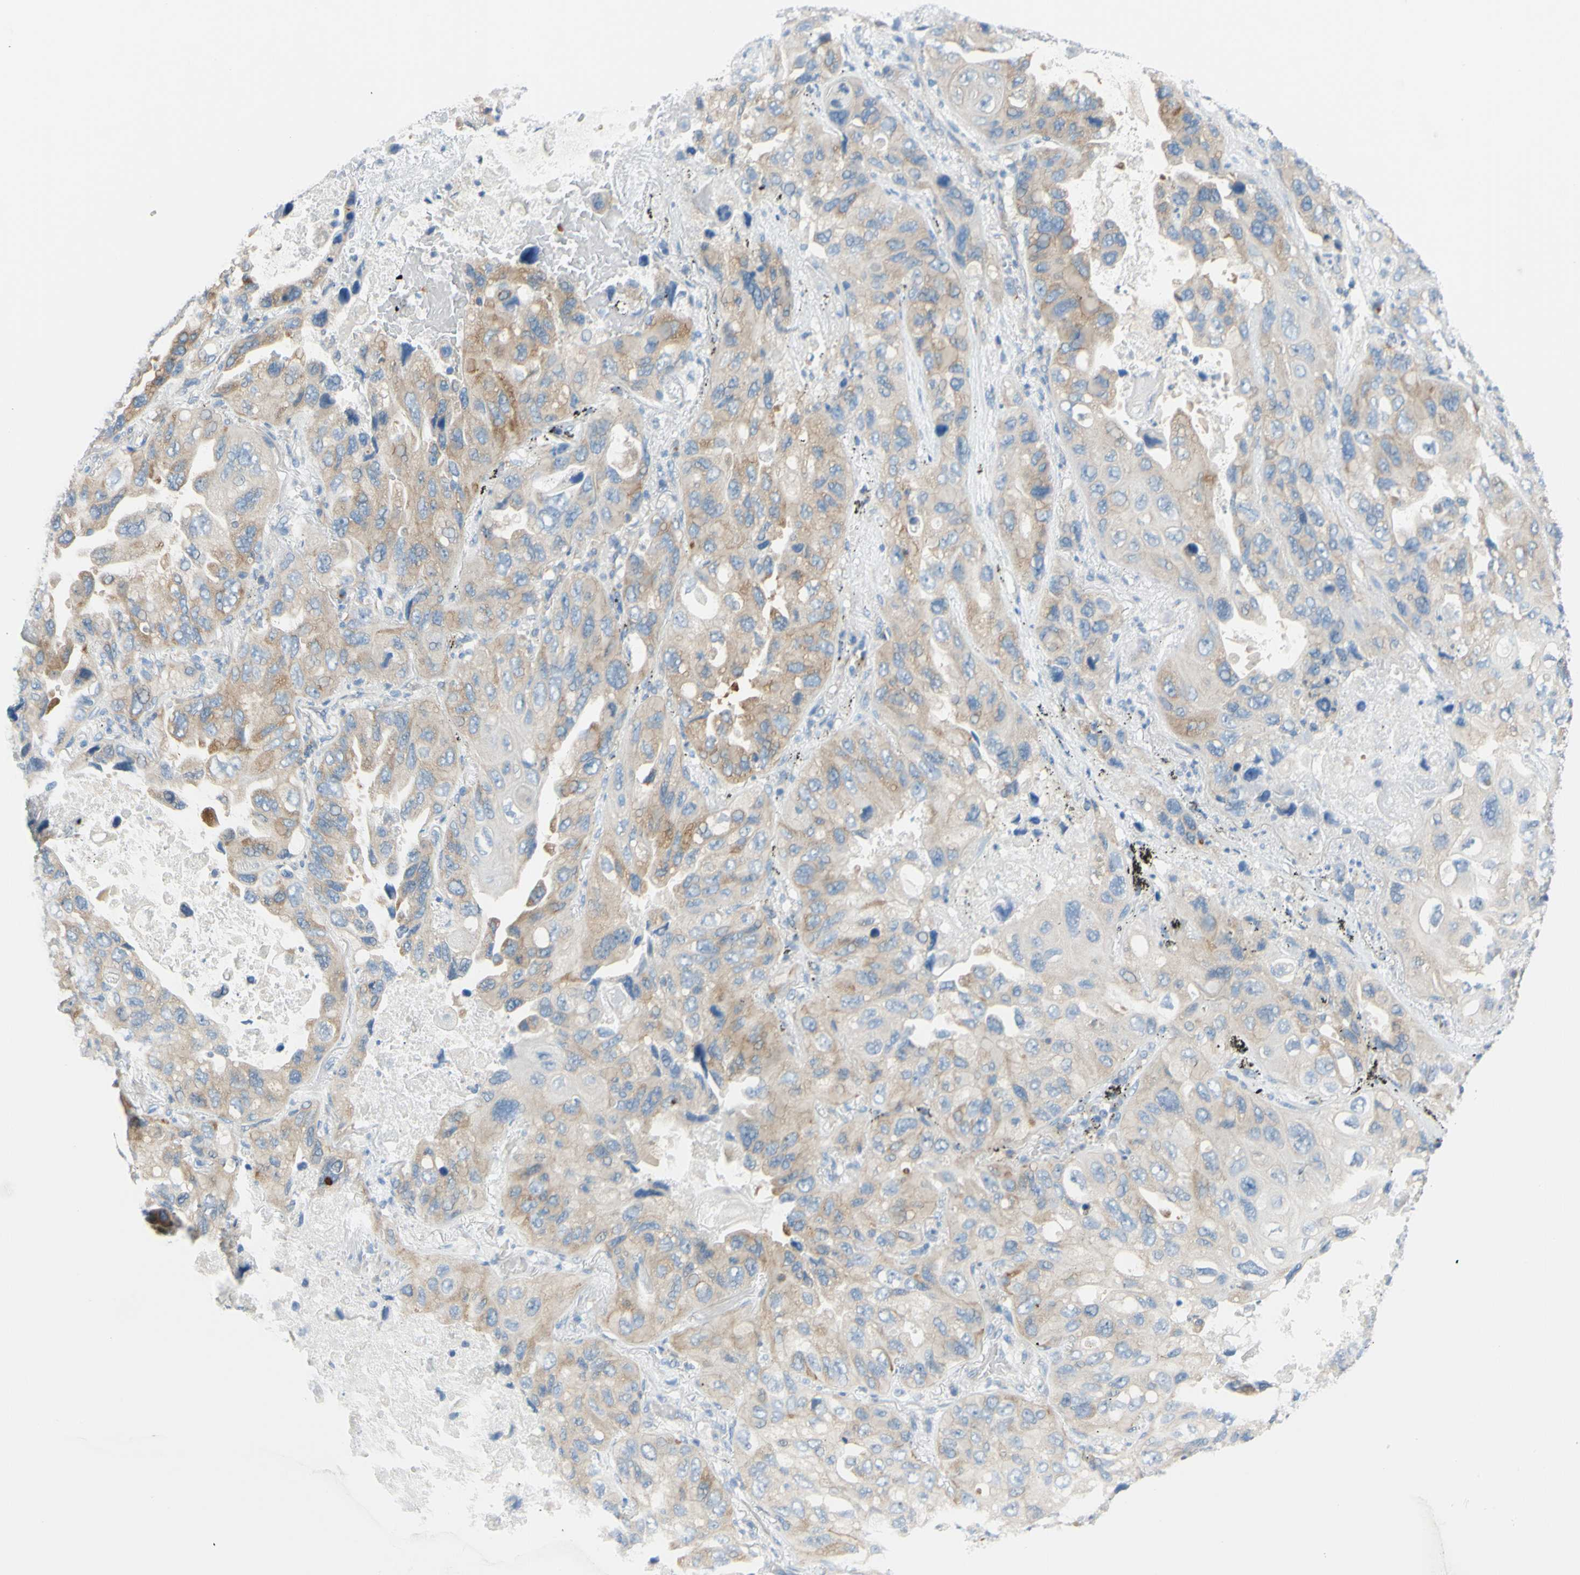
{"staining": {"intensity": "weak", "quantity": ">75%", "location": "cytoplasmic/membranous"}, "tissue": "lung cancer", "cell_type": "Tumor cells", "image_type": "cancer", "snomed": [{"axis": "morphology", "description": "Squamous cell carcinoma, NOS"}, {"axis": "topography", "description": "Lung"}], "caption": "Immunohistochemistry micrograph of human lung cancer stained for a protein (brown), which displays low levels of weak cytoplasmic/membranous staining in about >75% of tumor cells.", "gene": "FRMD4B", "patient": {"sex": "female", "age": 73}}